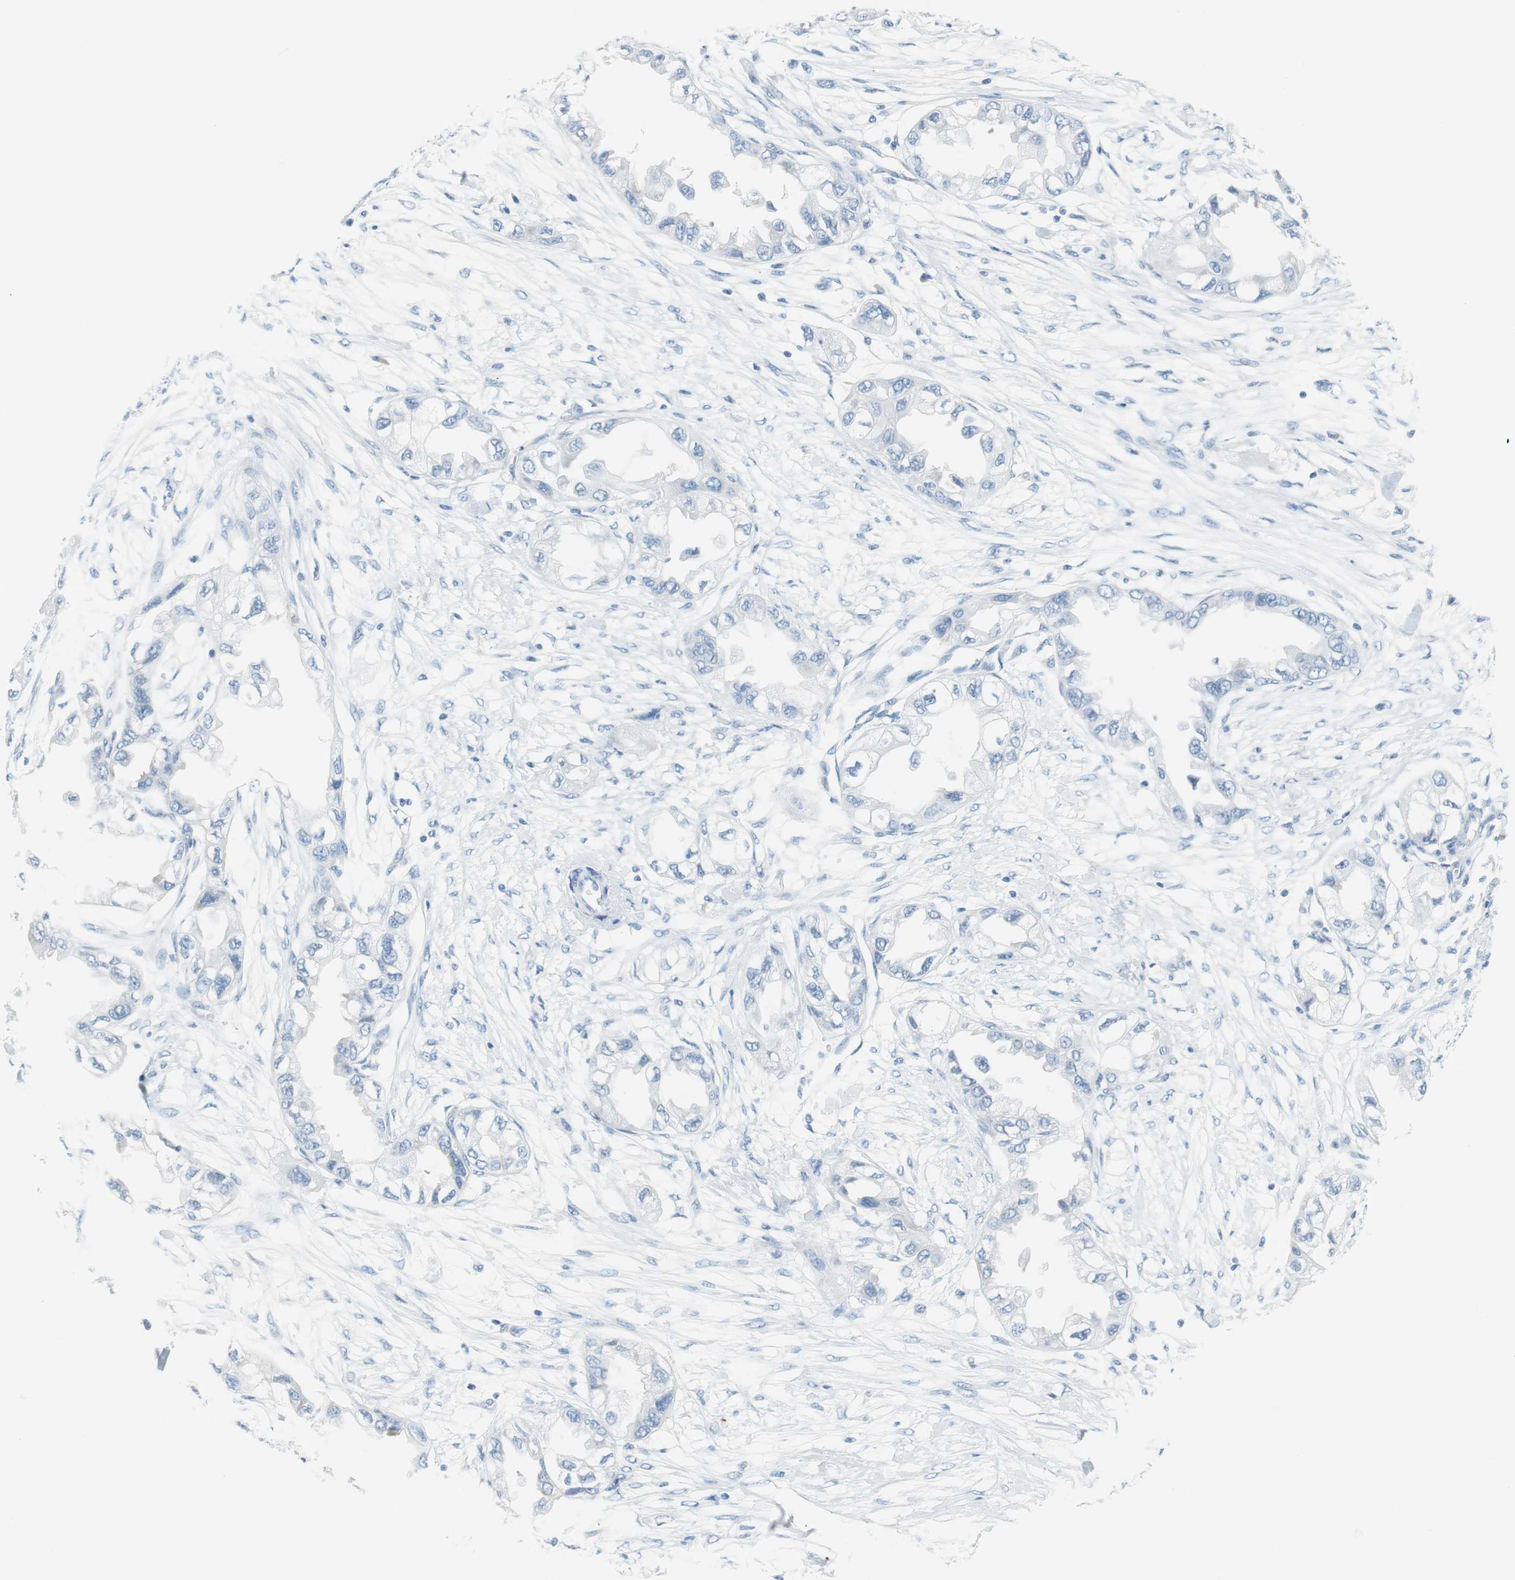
{"staining": {"intensity": "negative", "quantity": "none", "location": "none"}, "tissue": "endometrial cancer", "cell_type": "Tumor cells", "image_type": "cancer", "snomed": [{"axis": "morphology", "description": "Adenocarcinoma, NOS"}, {"axis": "topography", "description": "Endometrium"}], "caption": "The immunohistochemistry (IHC) image has no significant expression in tumor cells of endometrial cancer tissue.", "gene": "MYH1", "patient": {"sex": "female", "age": 67}}